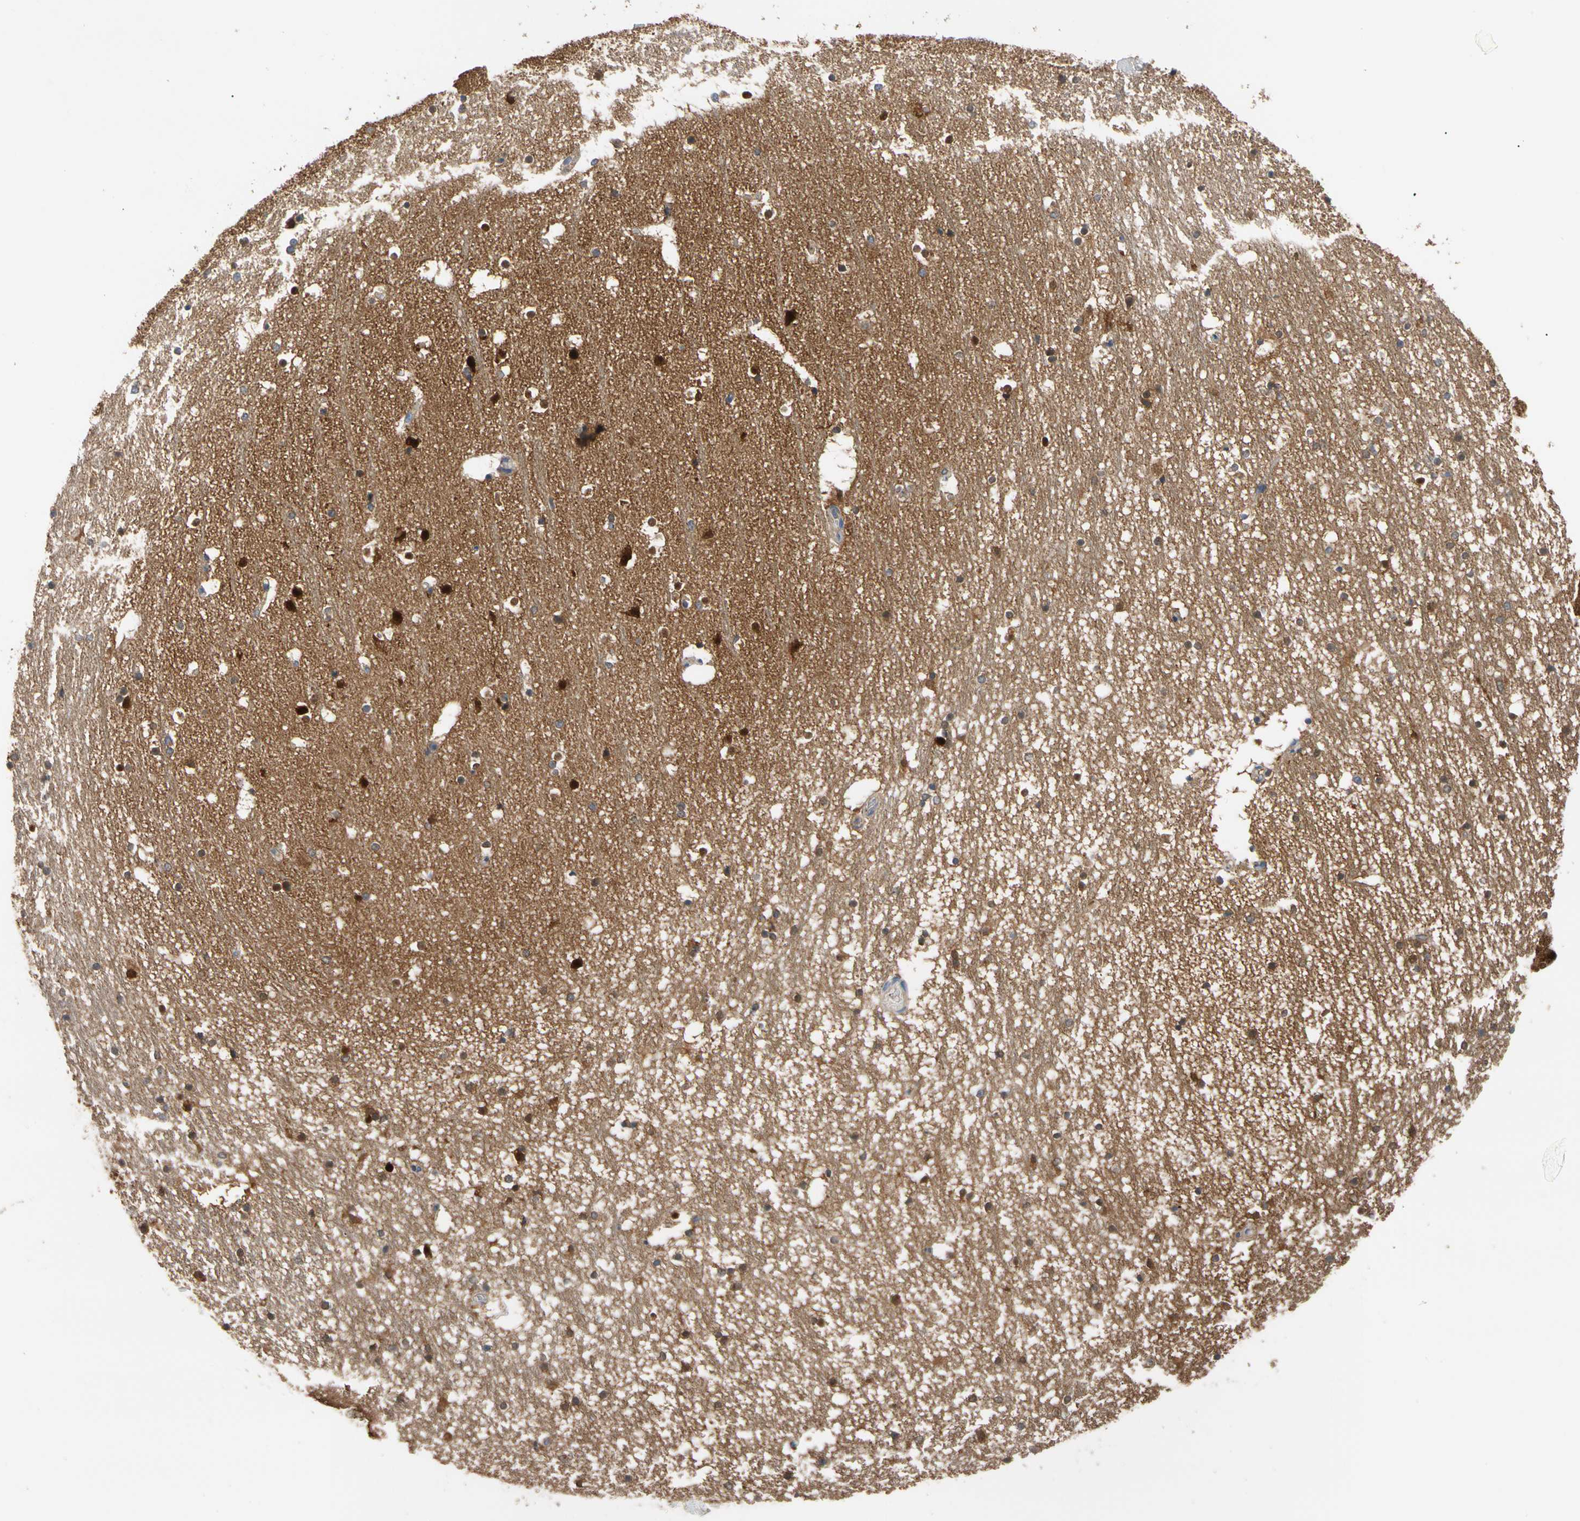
{"staining": {"intensity": "moderate", "quantity": ">75%", "location": "cytoplasmic/membranous"}, "tissue": "hippocampus", "cell_type": "Glial cells", "image_type": "normal", "snomed": [{"axis": "morphology", "description": "Normal tissue, NOS"}, {"axis": "topography", "description": "Hippocampus"}], "caption": "Immunohistochemistry (IHC) staining of benign hippocampus, which demonstrates medium levels of moderate cytoplasmic/membranous positivity in about >75% of glial cells indicating moderate cytoplasmic/membranous protein positivity. The staining was performed using DAB (brown) for protein detection and nuclei were counterstained in hematoxylin (blue).", "gene": "GPHN", "patient": {"sex": "male", "age": 45}}